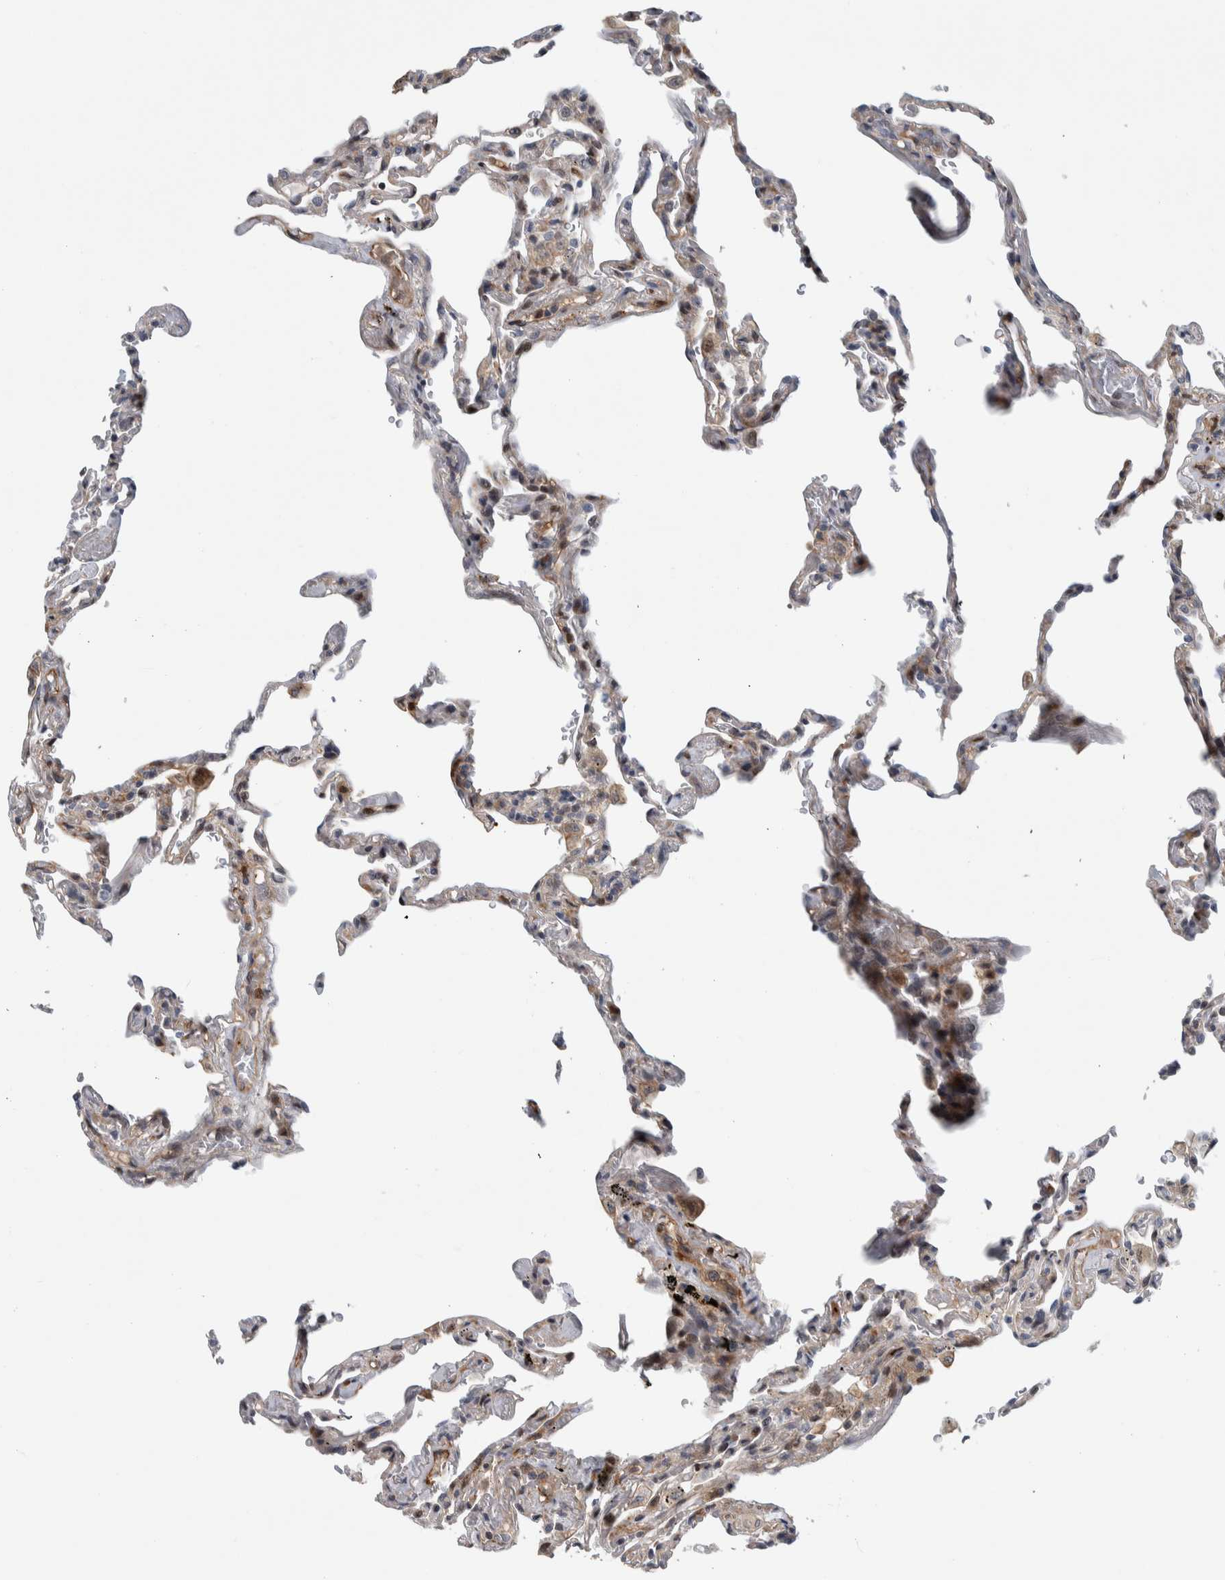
{"staining": {"intensity": "moderate", "quantity": "<25%", "location": "cytoplasmic/membranous,nuclear"}, "tissue": "lung", "cell_type": "Alveolar cells", "image_type": "normal", "snomed": [{"axis": "morphology", "description": "Normal tissue, NOS"}, {"axis": "topography", "description": "Lung"}], "caption": "This image demonstrates IHC staining of normal lung, with low moderate cytoplasmic/membranous,nuclear staining in about <25% of alveolar cells.", "gene": "MSL1", "patient": {"sex": "male", "age": 59}}